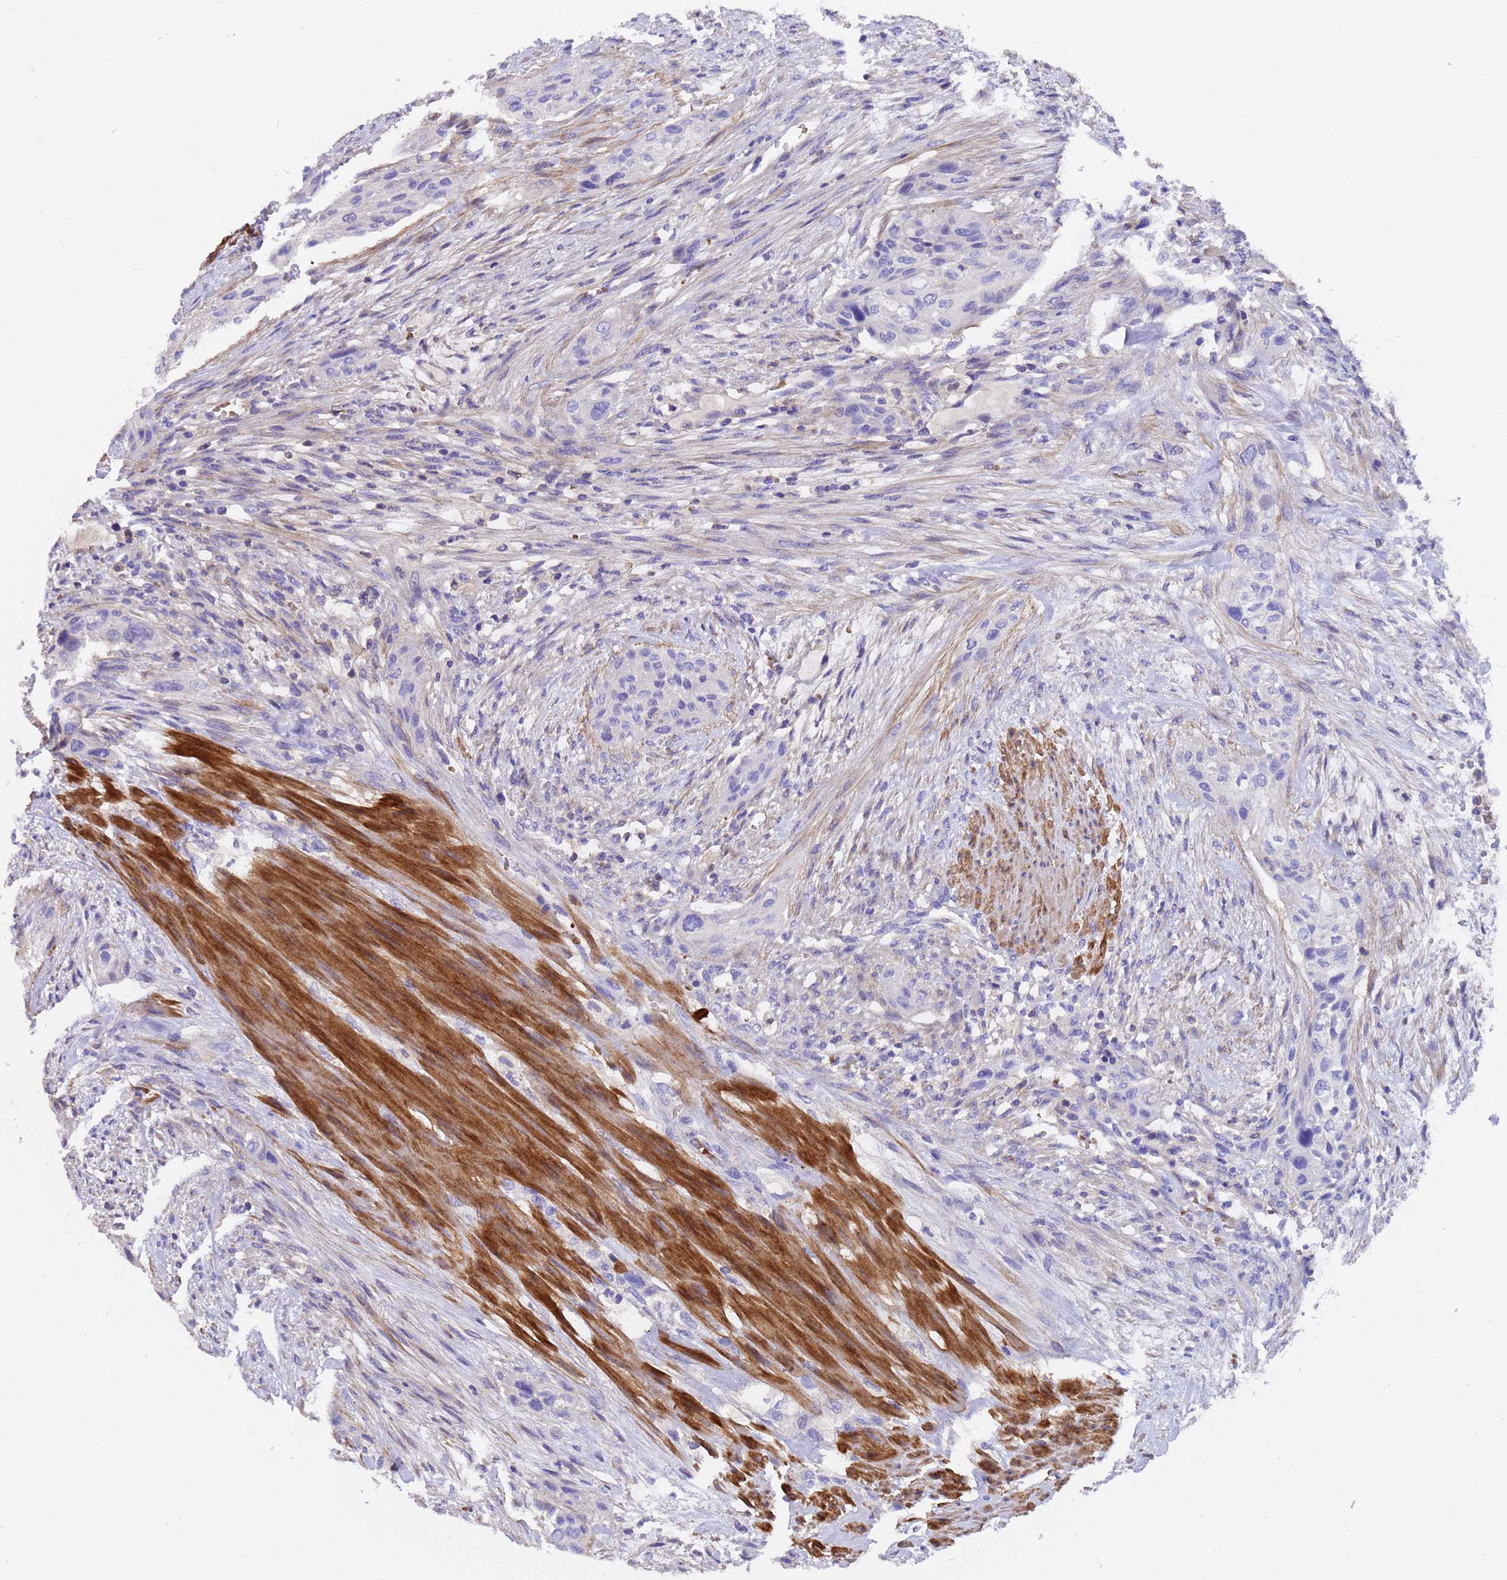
{"staining": {"intensity": "negative", "quantity": "none", "location": "none"}, "tissue": "urothelial cancer", "cell_type": "Tumor cells", "image_type": "cancer", "snomed": [{"axis": "morphology", "description": "Urothelial carcinoma, High grade"}, {"axis": "topography", "description": "Urinary bladder"}], "caption": "There is no significant positivity in tumor cells of urothelial carcinoma (high-grade).", "gene": "ELP6", "patient": {"sex": "male", "age": 35}}